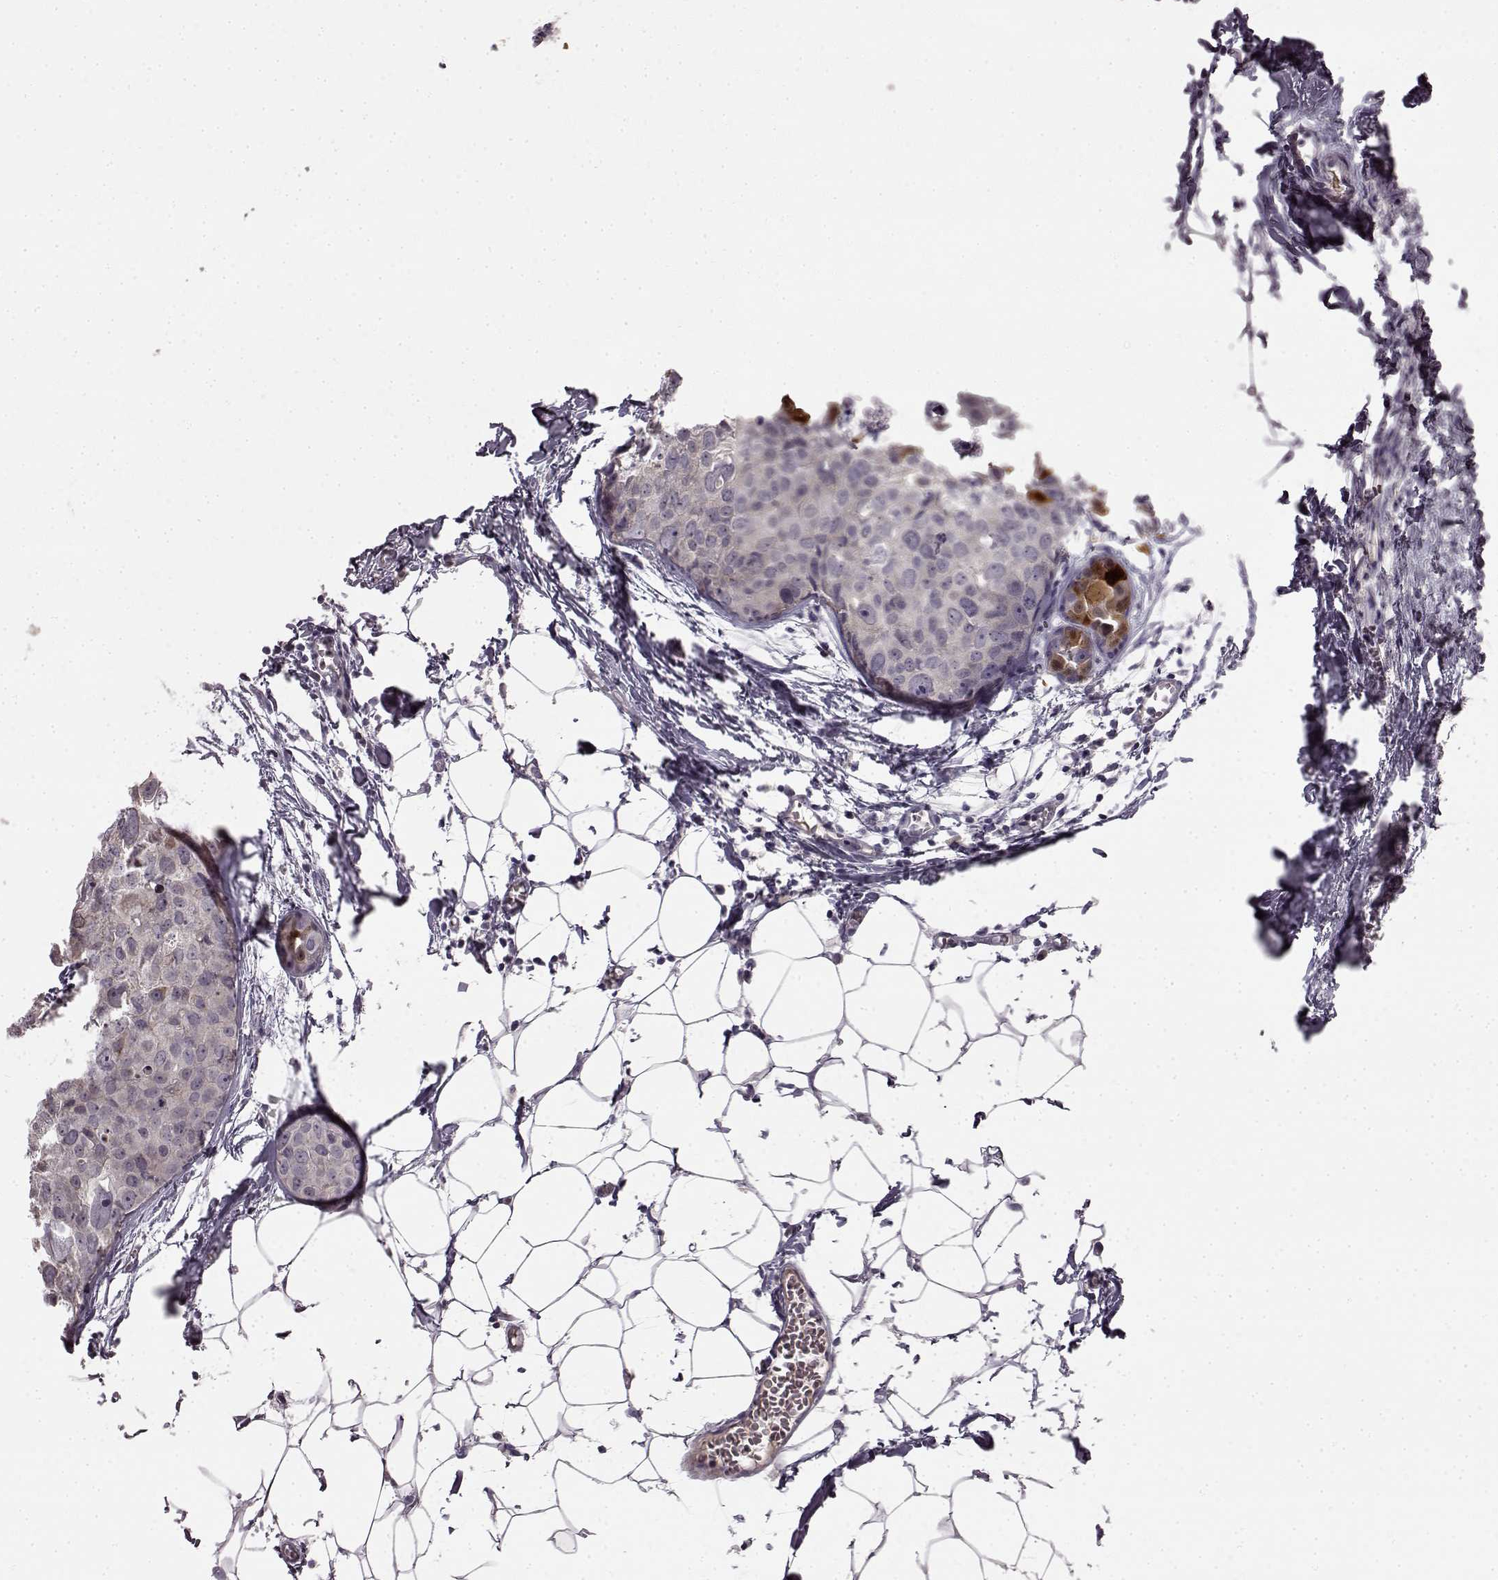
{"staining": {"intensity": "negative", "quantity": "none", "location": "none"}, "tissue": "breast cancer", "cell_type": "Tumor cells", "image_type": "cancer", "snomed": [{"axis": "morphology", "description": "Duct carcinoma"}, {"axis": "topography", "description": "Breast"}], "caption": "Tumor cells are negative for brown protein staining in breast infiltrating ductal carcinoma.", "gene": "KRT85", "patient": {"sex": "female", "age": 38}}